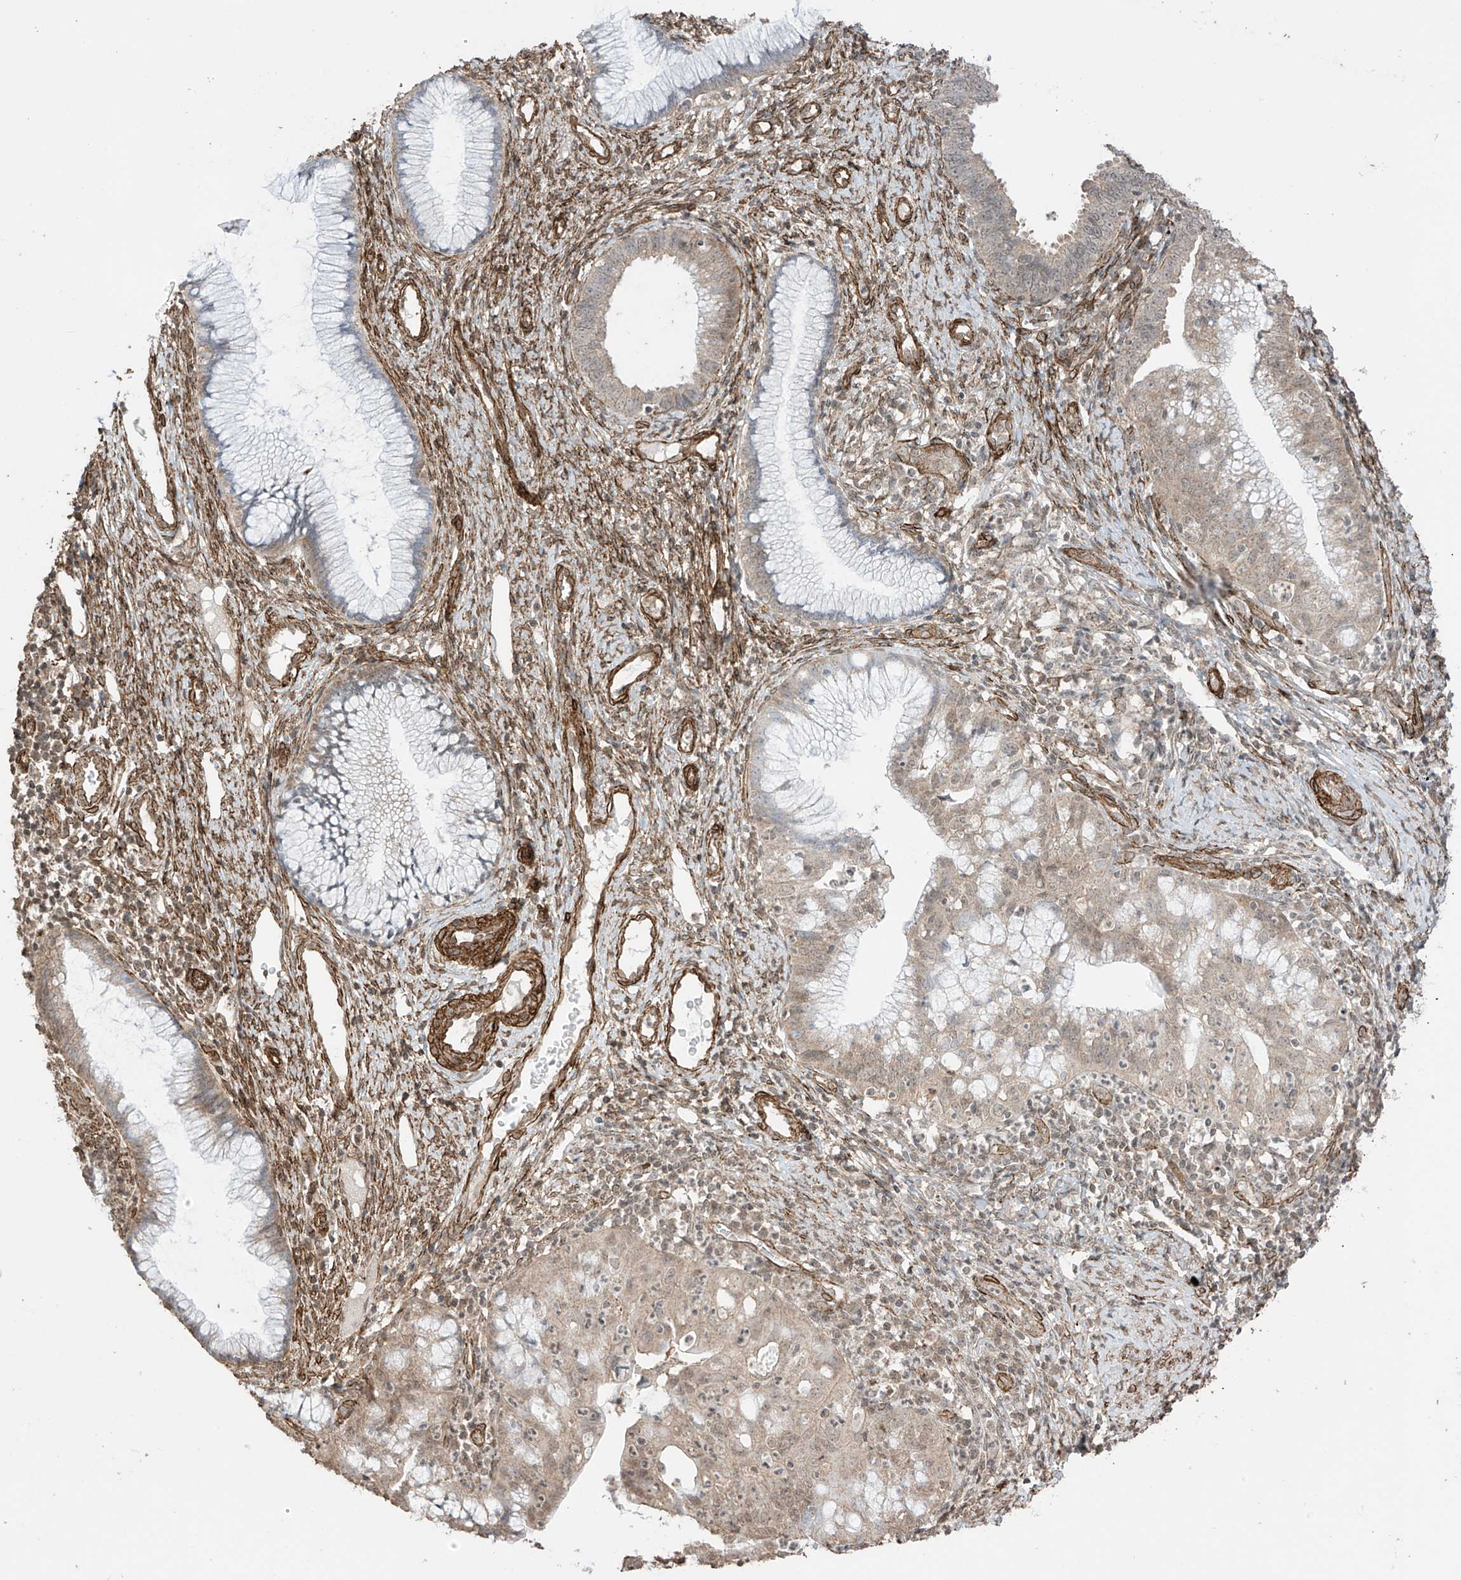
{"staining": {"intensity": "weak", "quantity": "25%-75%", "location": "cytoplasmic/membranous"}, "tissue": "cervical cancer", "cell_type": "Tumor cells", "image_type": "cancer", "snomed": [{"axis": "morphology", "description": "Adenocarcinoma, NOS"}, {"axis": "topography", "description": "Cervix"}], "caption": "DAB (3,3'-diaminobenzidine) immunohistochemical staining of human cervical cancer reveals weak cytoplasmic/membranous protein positivity in approximately 25%-75% of tumor cells. (brown staining indicates protein expression, while blue staining denotes nuclei).", "gene": "TTLL5", "patient": {"sex": "female", "age": 36}}